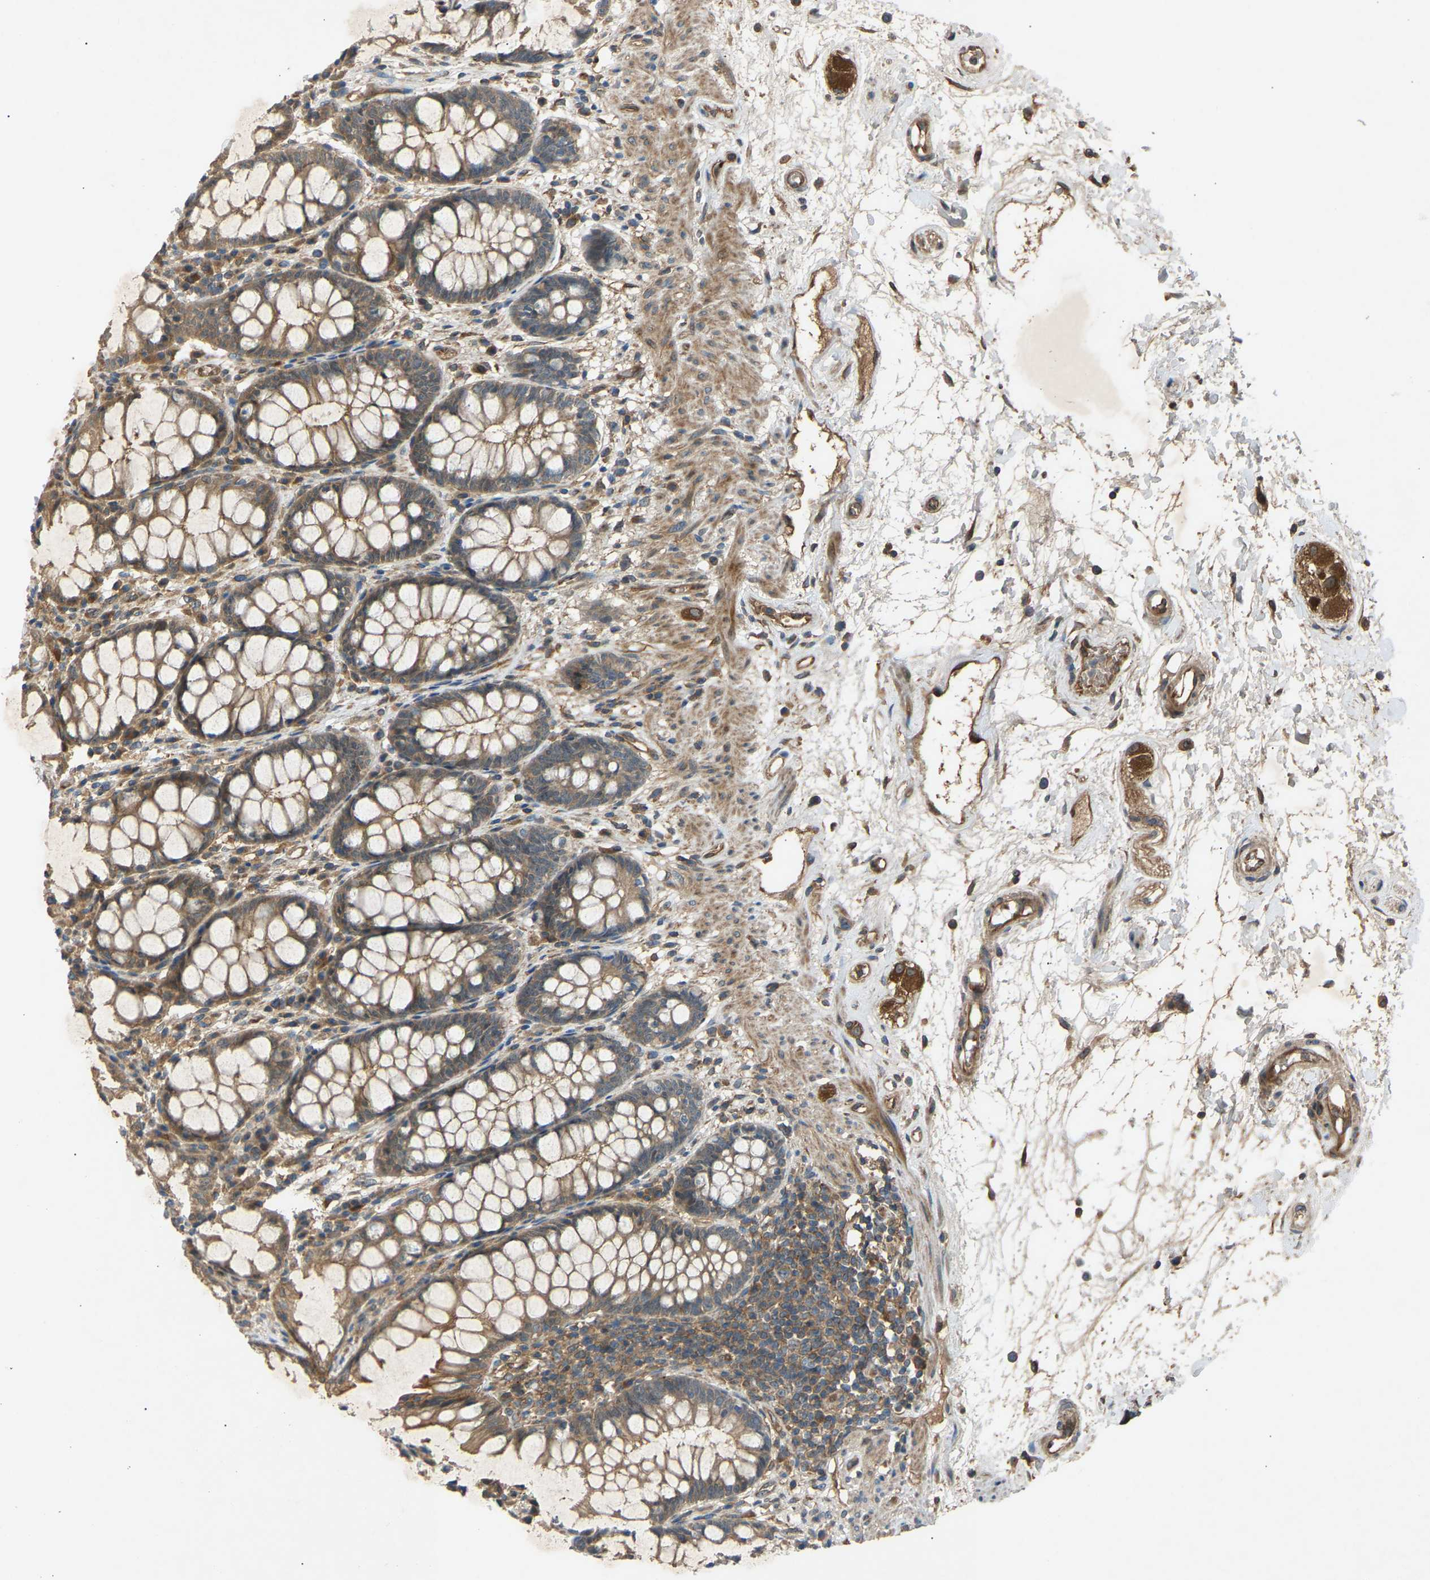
{"staining": {"intensity": "weak", "quantity": ">75%", "location": "cytoplasmic/membranous"}, "tissue": "rectum", "cell_type": "Glandular cells", "image_type": "normal", "snomed": [{"axis": "morphology", "description": "Normal tissue, NOS"}, {"axis": "topography", "description": "Rectum"}], "caption": "Brown immunohistochemical staining in normal human rectum shows weak cytoplasmic/membranous positivity in approximately >75% of glandular cells.", "gene": "GAS2L1", "patient": {"sex": "male", "age": 64}}